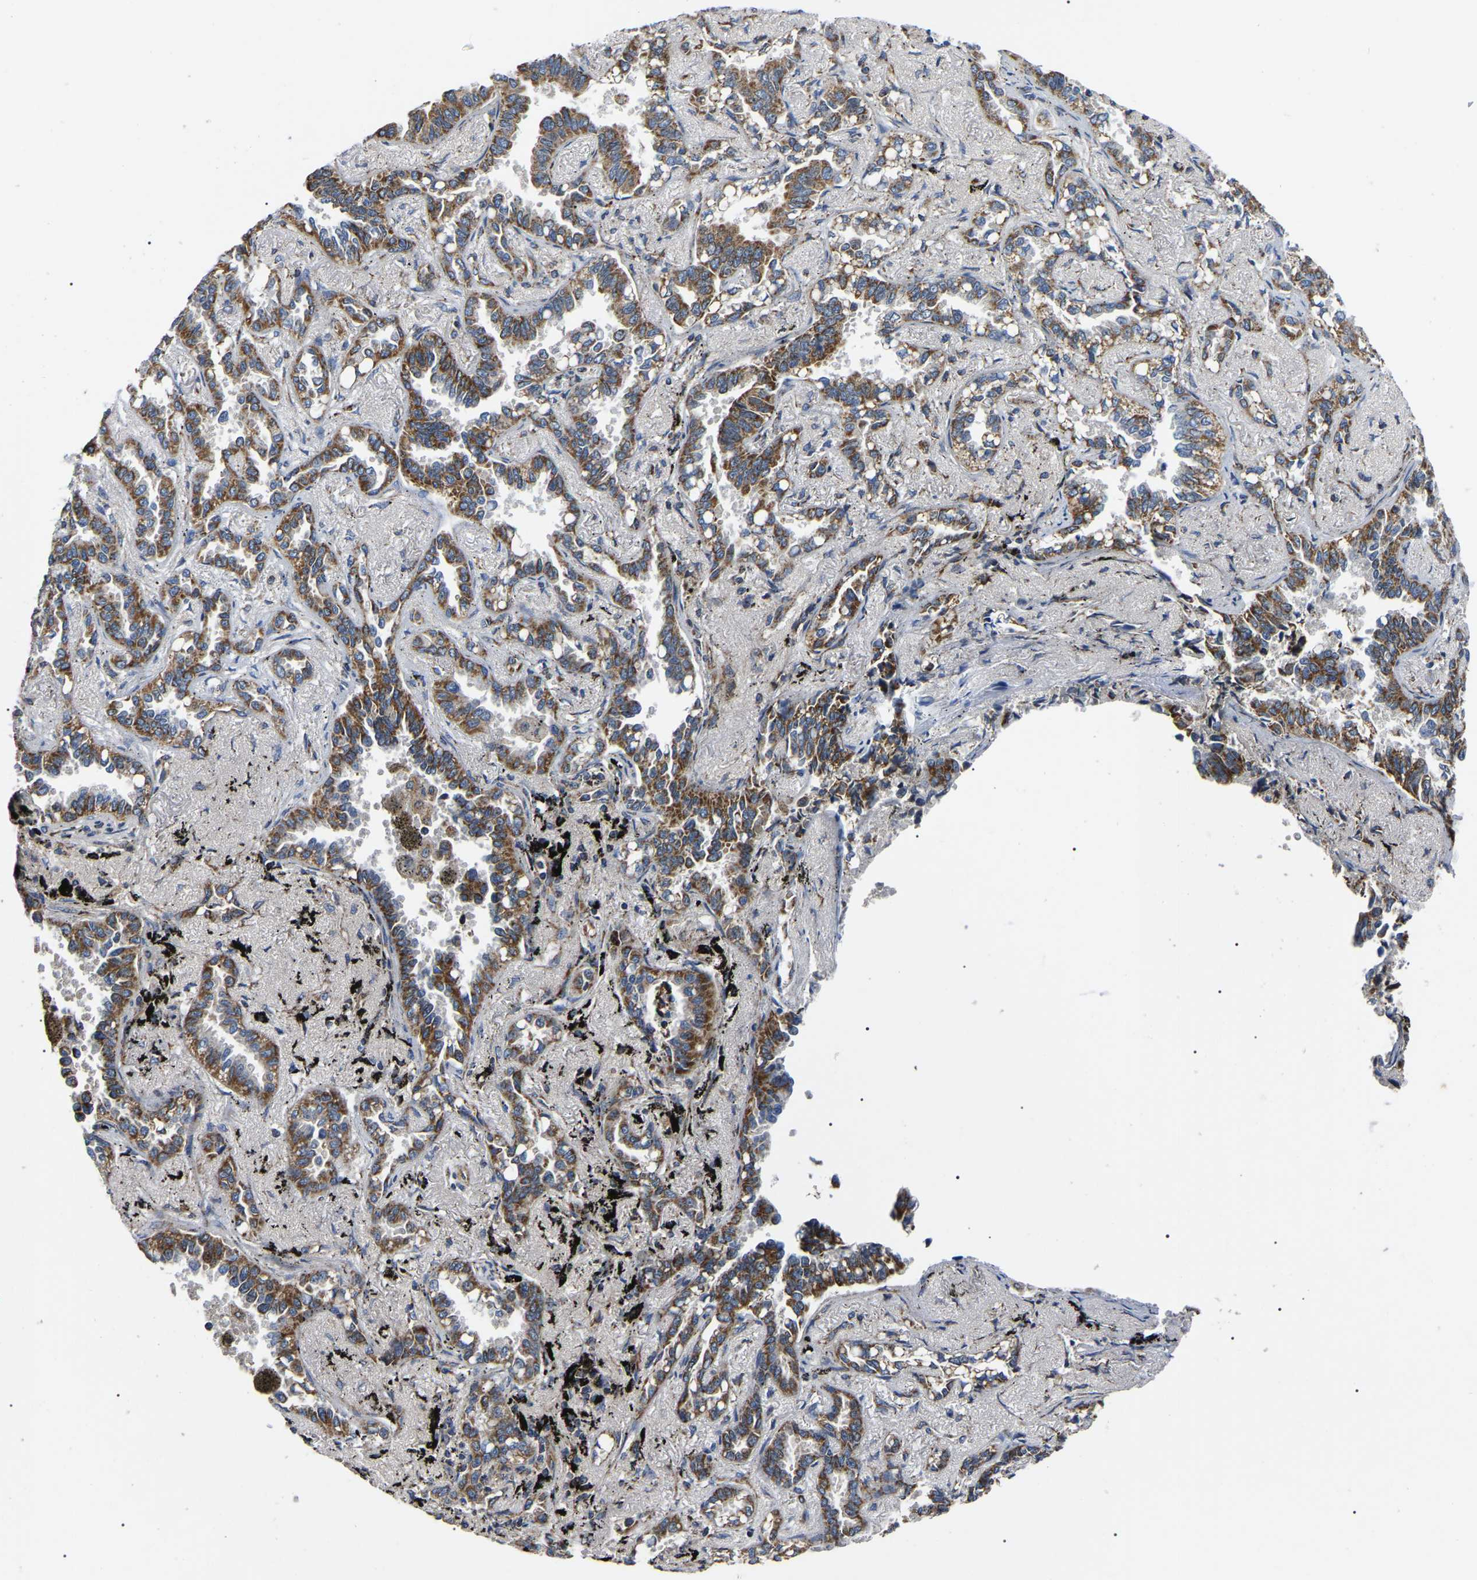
{"staining": {"intensity": "moderate", "quantity": ">75%", "location": "cytoplasmic/membranous"}, "tissue": "lung cancer", "cell_type": "Tumor cells", "image_type": "cancer", "snomed": [{"axis": "morphology", "description": "Adenocarcinoma, NOS"}, {"axis": "topography", "description": "Lung"}], "caption": "Moderate cytoplasmic/membranous positivity for a protein is seen in approximately >75% of tumor cells of adenocarcinoma (lung) using immunohistochemistry.", "gene": "PPM1E", "patient": {"sex": "male", "age": 59}}